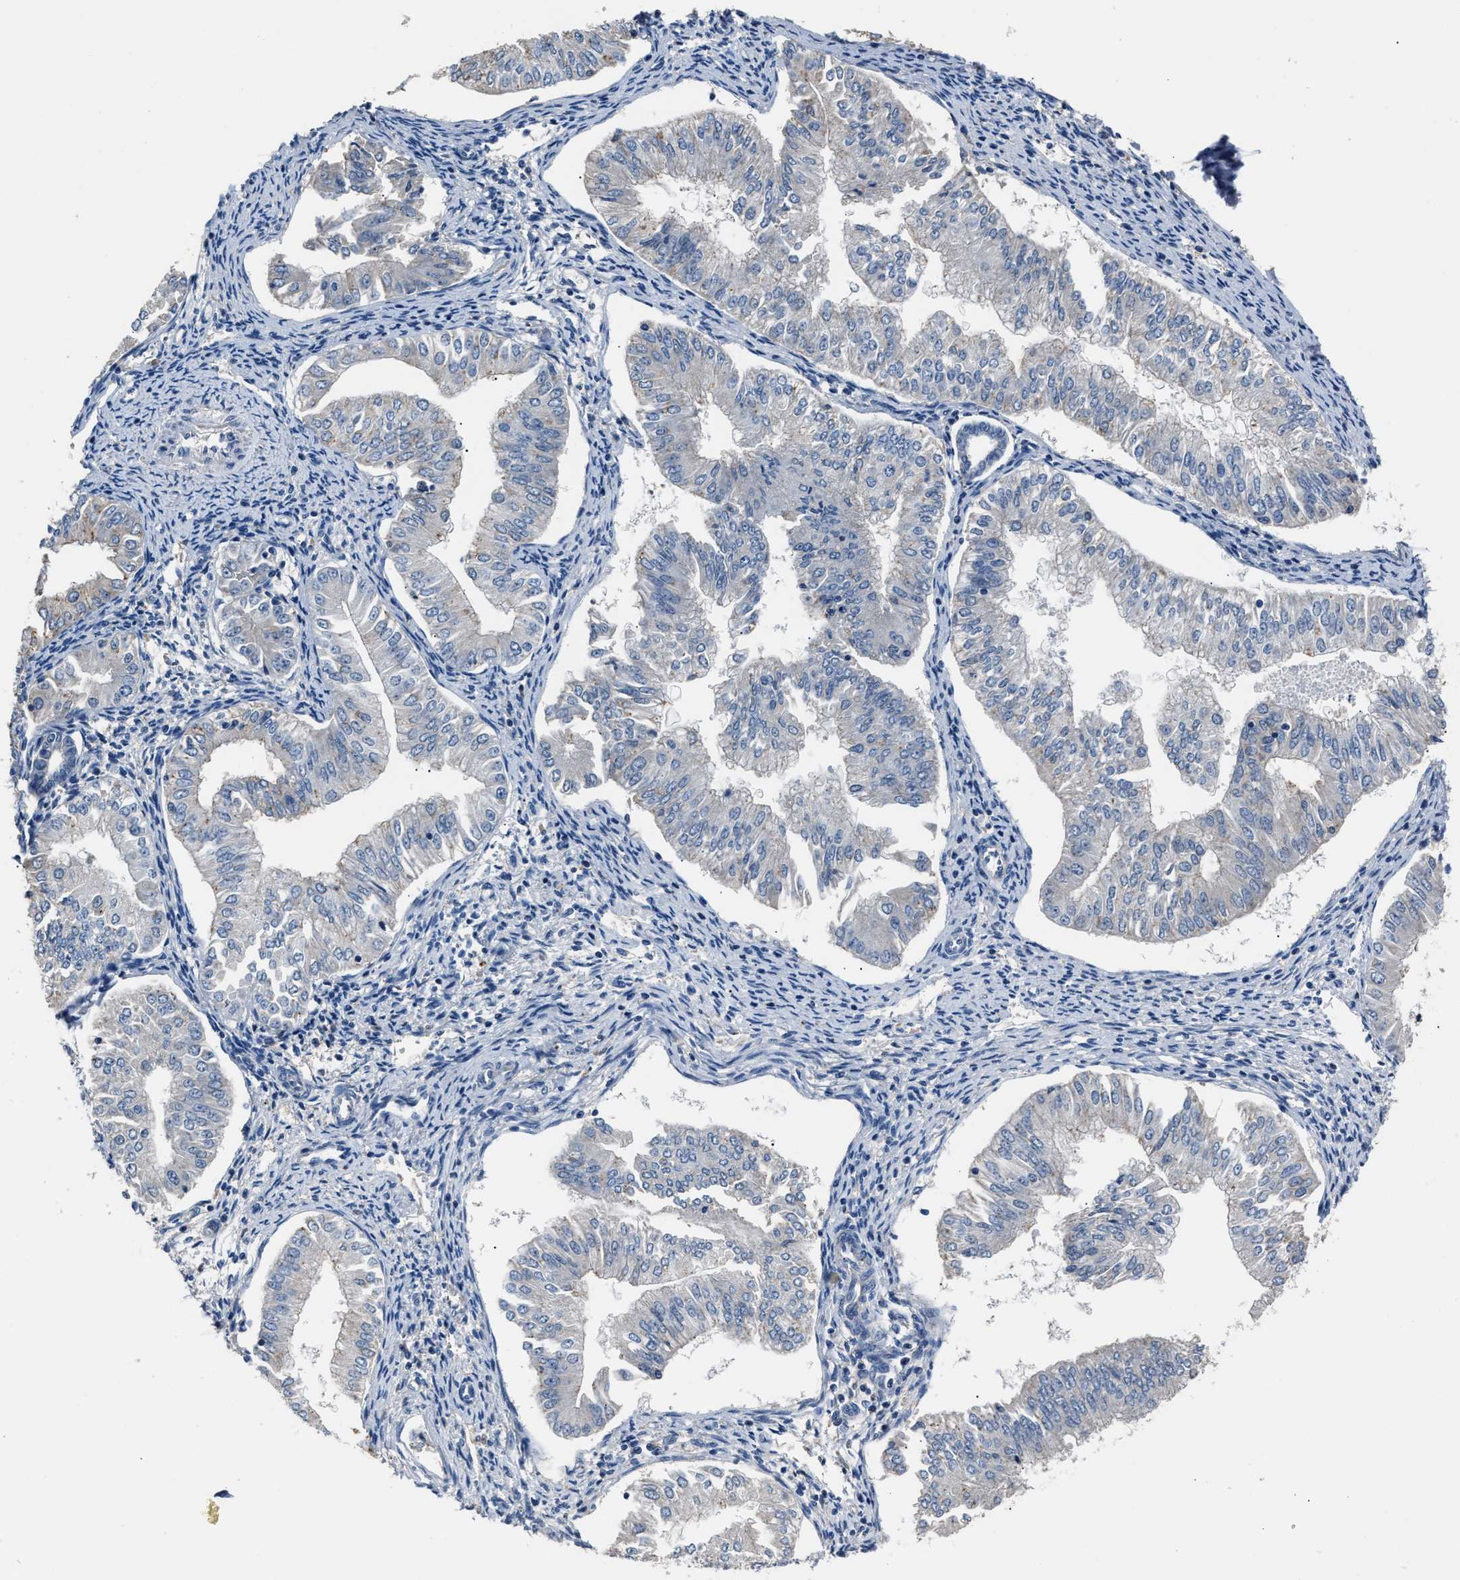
{"staining": {"intensity": "negative", "quantity": "none", "location": "none"}, "tissue": "endometrial cancer", "cell_type": "Tumor cells", "image_type": "cancer", "snomed": [{"axis": "morphology", "description": "Normal tissue, NOS"}, {"axis": "morphology", "description": "Adenocarcinoma, NOS"}, {"axis": "topography", "description": "Endometrium"}], "caption": "Tumor cells show no significant staining in adenocarcinoma (endometrial).", "gene": "DNAJC24", "patient": {"sex": "female", "age": 53}}